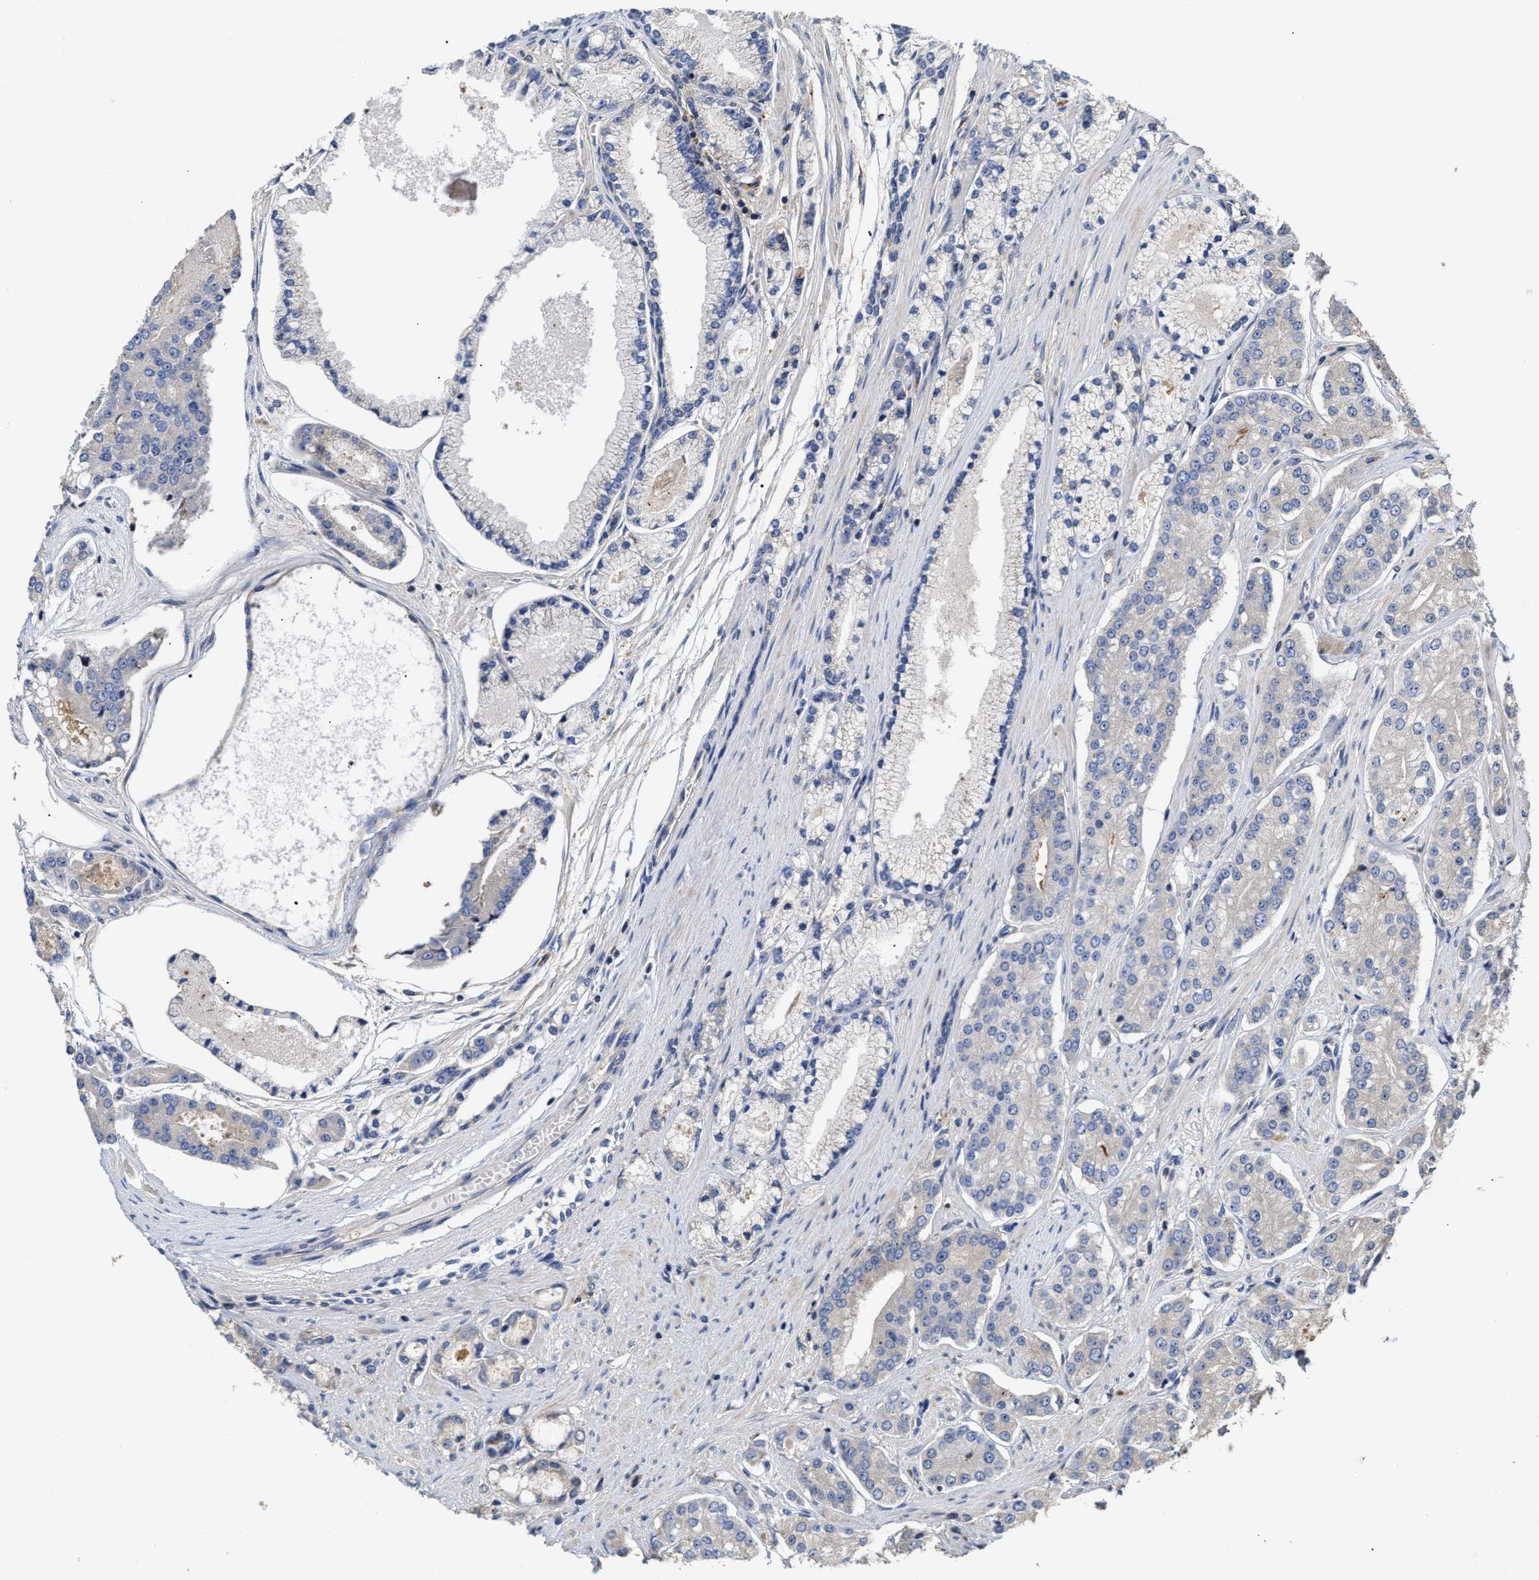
{"staining": {"intensity": "negative", "quantity": "none", "location": "none"}, "tissue": "prostate cancer", "cell_type": "Tumor cells", "image_type": "cancer", "snomed": [{"axis": "morphology", "description": "Adenocarcinoma, High grade"}, {"axis": "topography", "description": "Prostate"}], "caption": "Immunohistochemical staining of prostate cancer (adenocarcinoma (high-grade)) exhibits no significant positivity in tumor cells. (DAB (3,3'-diaminobenzidine) immunohistochemistry (IHC) with hematoxylin counter stain).", "gene": "CLIP2", "patient": {"sex": "male", "age": 71}}